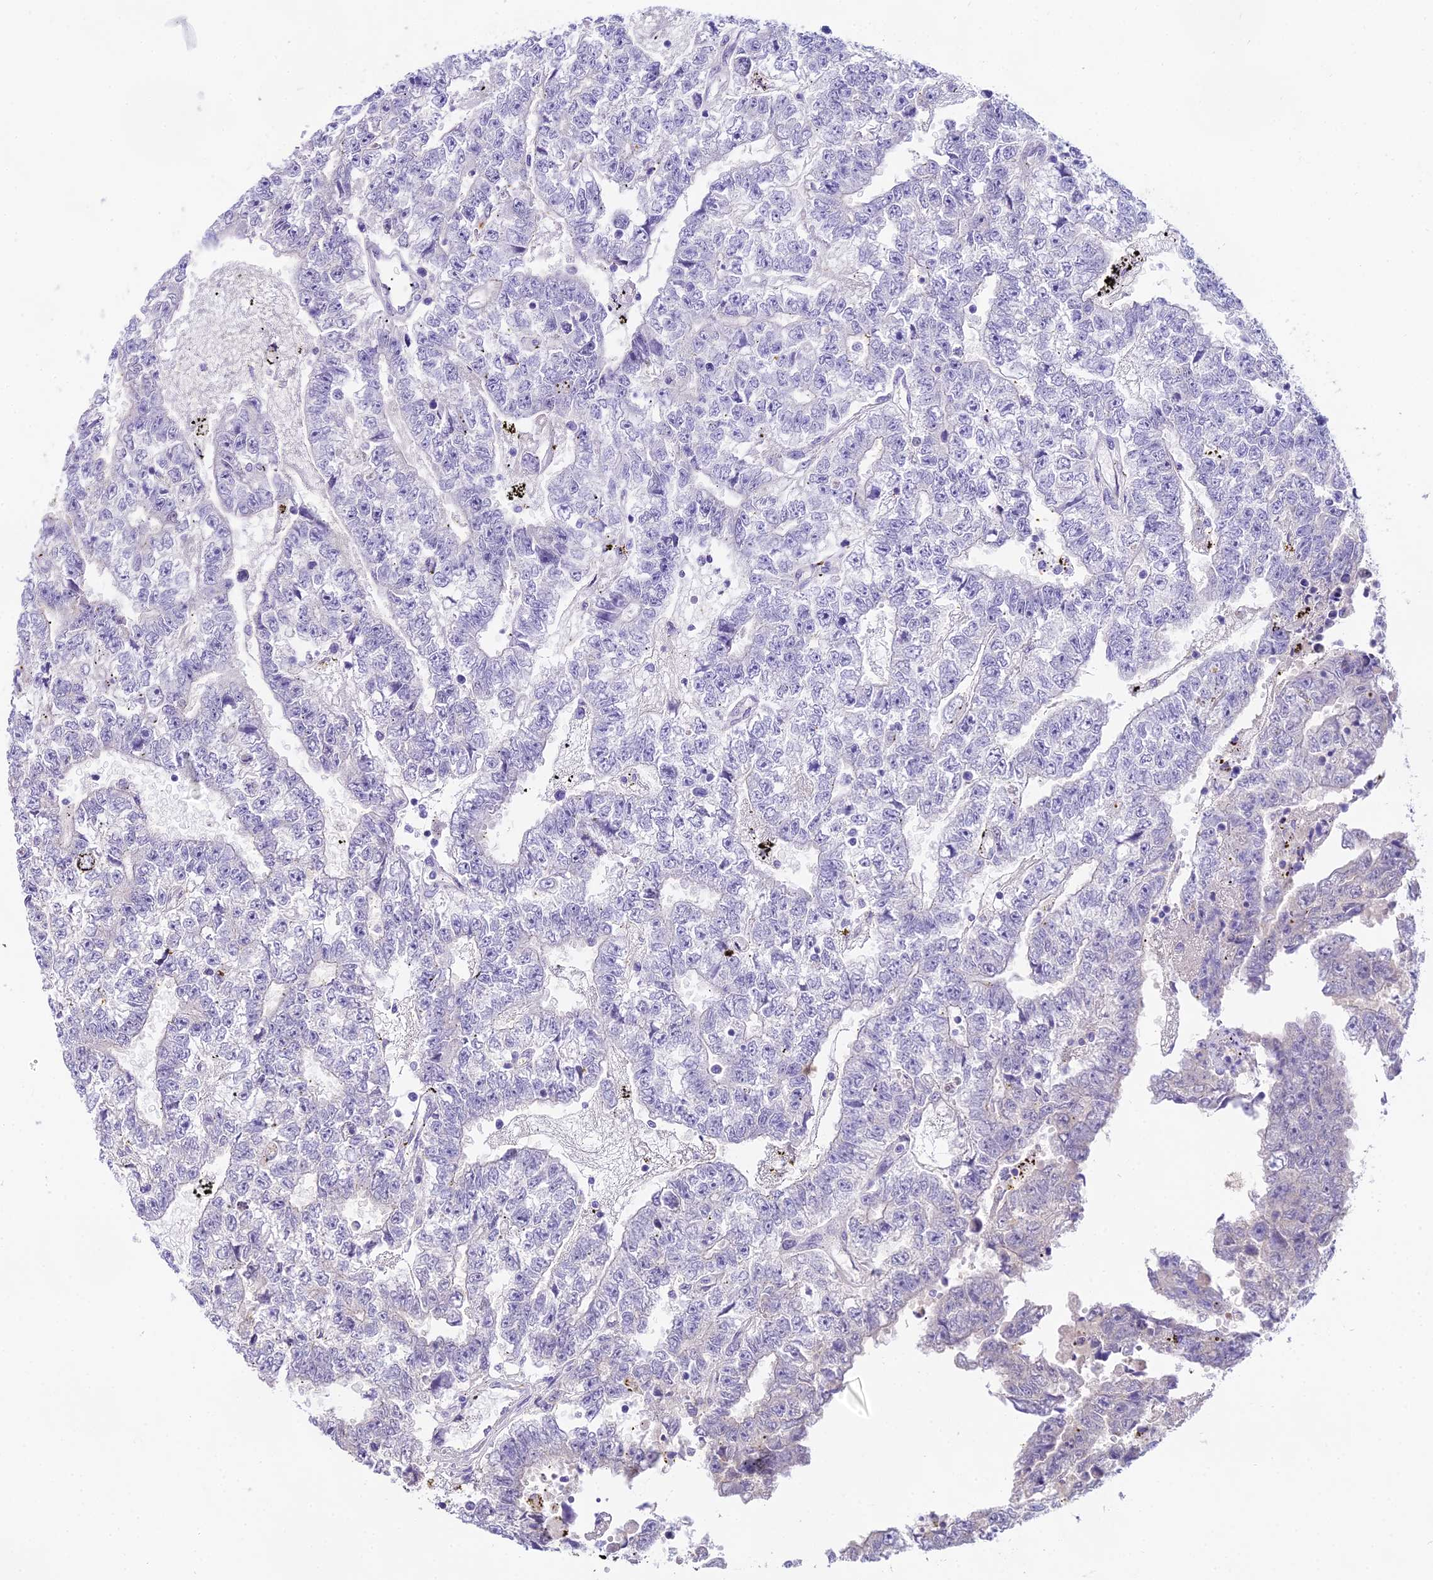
{"staining": {"intensity": "negative", "quantity": "none", "location": "none"}, "tissue": "testis cancer", "cell_type": "Tumor cells", "image_type": "cancer", "snomed": [{"axis": "morphology", "description": "Carcinoma, Embryonal, NOS"}, {"axis": "topography", "description": "Testis"}], "caption": "A photomicrograph of human embryonal carcinoma (testis) is negative for staining in tumor cells.", "gene": "MAT2A", "patient": {"sex": "male", "age": 25}}